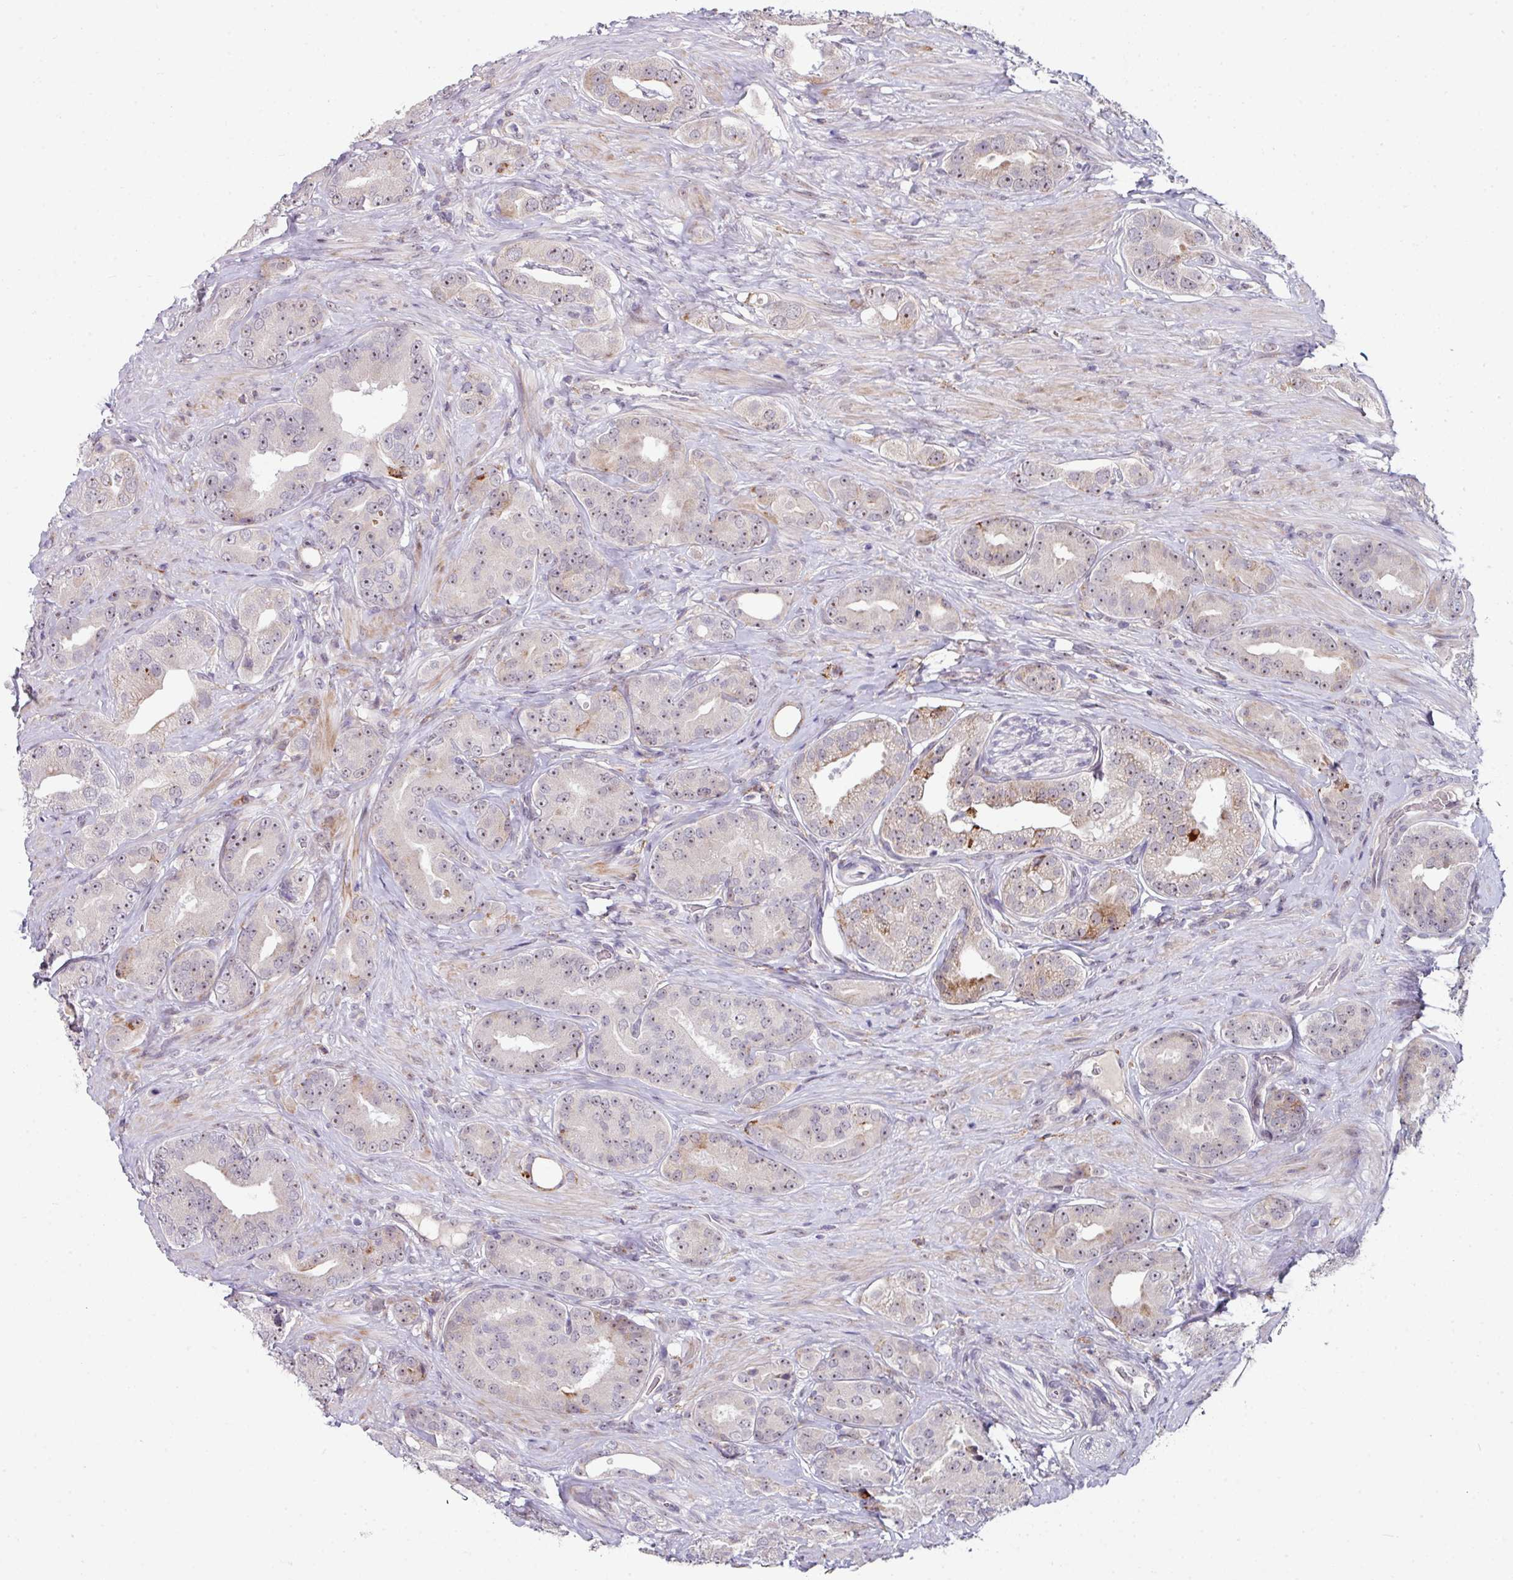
{"staining": {"intensity": "moderate", "quantity": "<25%", "location": "cytoplasmic/membranous"}, "tissue": "prostate cancer", "cell_type": "Tumor cells", "image_type": "cancer", "snomed": [{"axis": "morphology", "description": "Adenocarcinoma, High grade"}, {"axis": "topography", "description": "Prostate"}], "caption": "Brown immunohistochemical staining in human adenocarcinoma (high-grade) (prostate) shows moderate cytoplasmic/membranous staining in about <25% of tumor cells. Ihc stains the protein of interest in brown and the nuclei are stained blue.", "gene": "BMS1", "patient": {"sex": "male", "age": 63}}